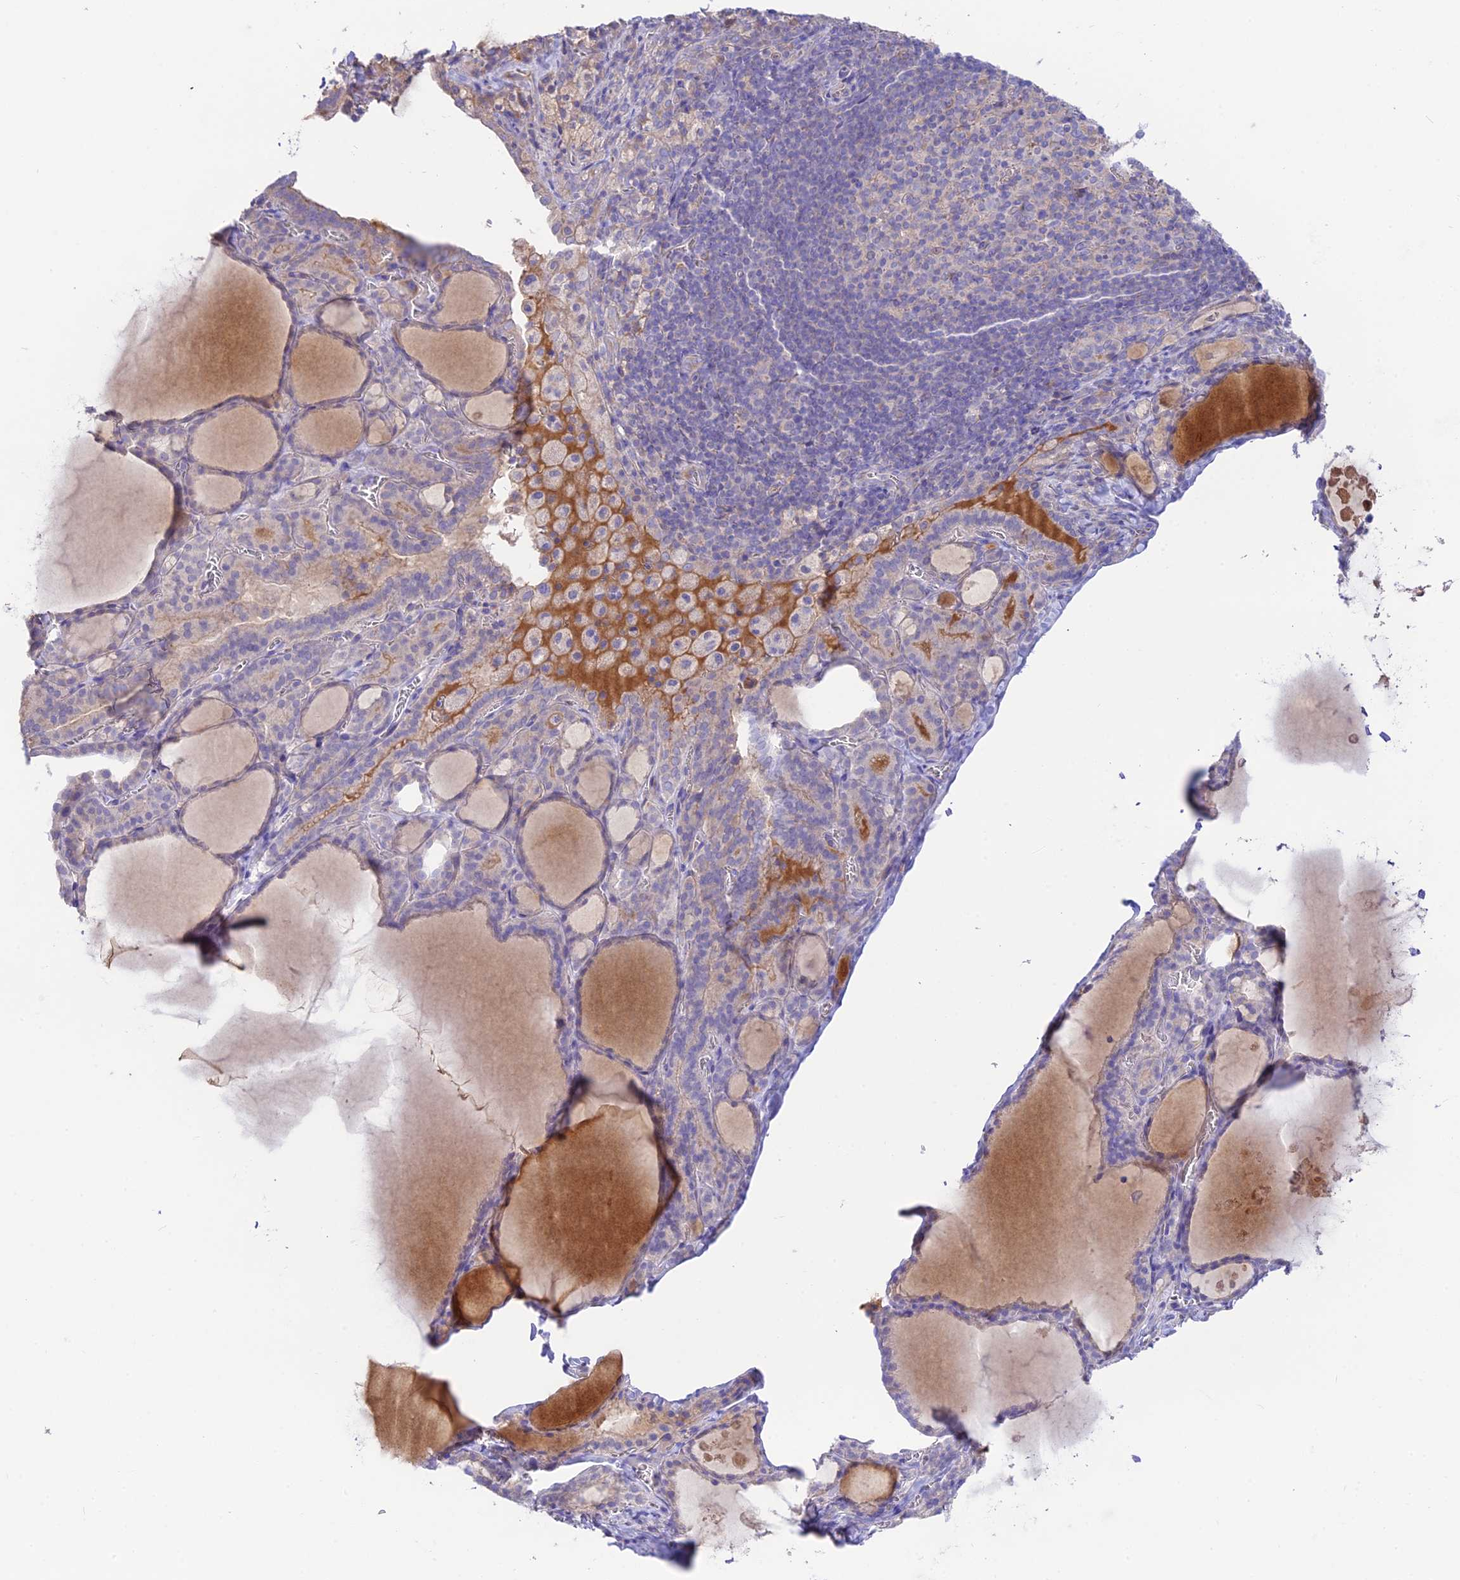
{"staining": {"intensity": "negative", "quantity": "none", "location": "none"}, "tissue": "thyroid gland", "cell_type": "Glandular cells", "image_type": "normal", "snomed": [{"axis": "morphology", "description": "Normal tissue, NOS"}, {"axis": "topography", "description": "Thyroid gland"}], "caption": "DAB immunohistochemical staining of unremarkable thyroid gland reveals no significant staining in glandular cells.", "gene": "NLRP9", "patient": {"sex": "male", "age": 56}}